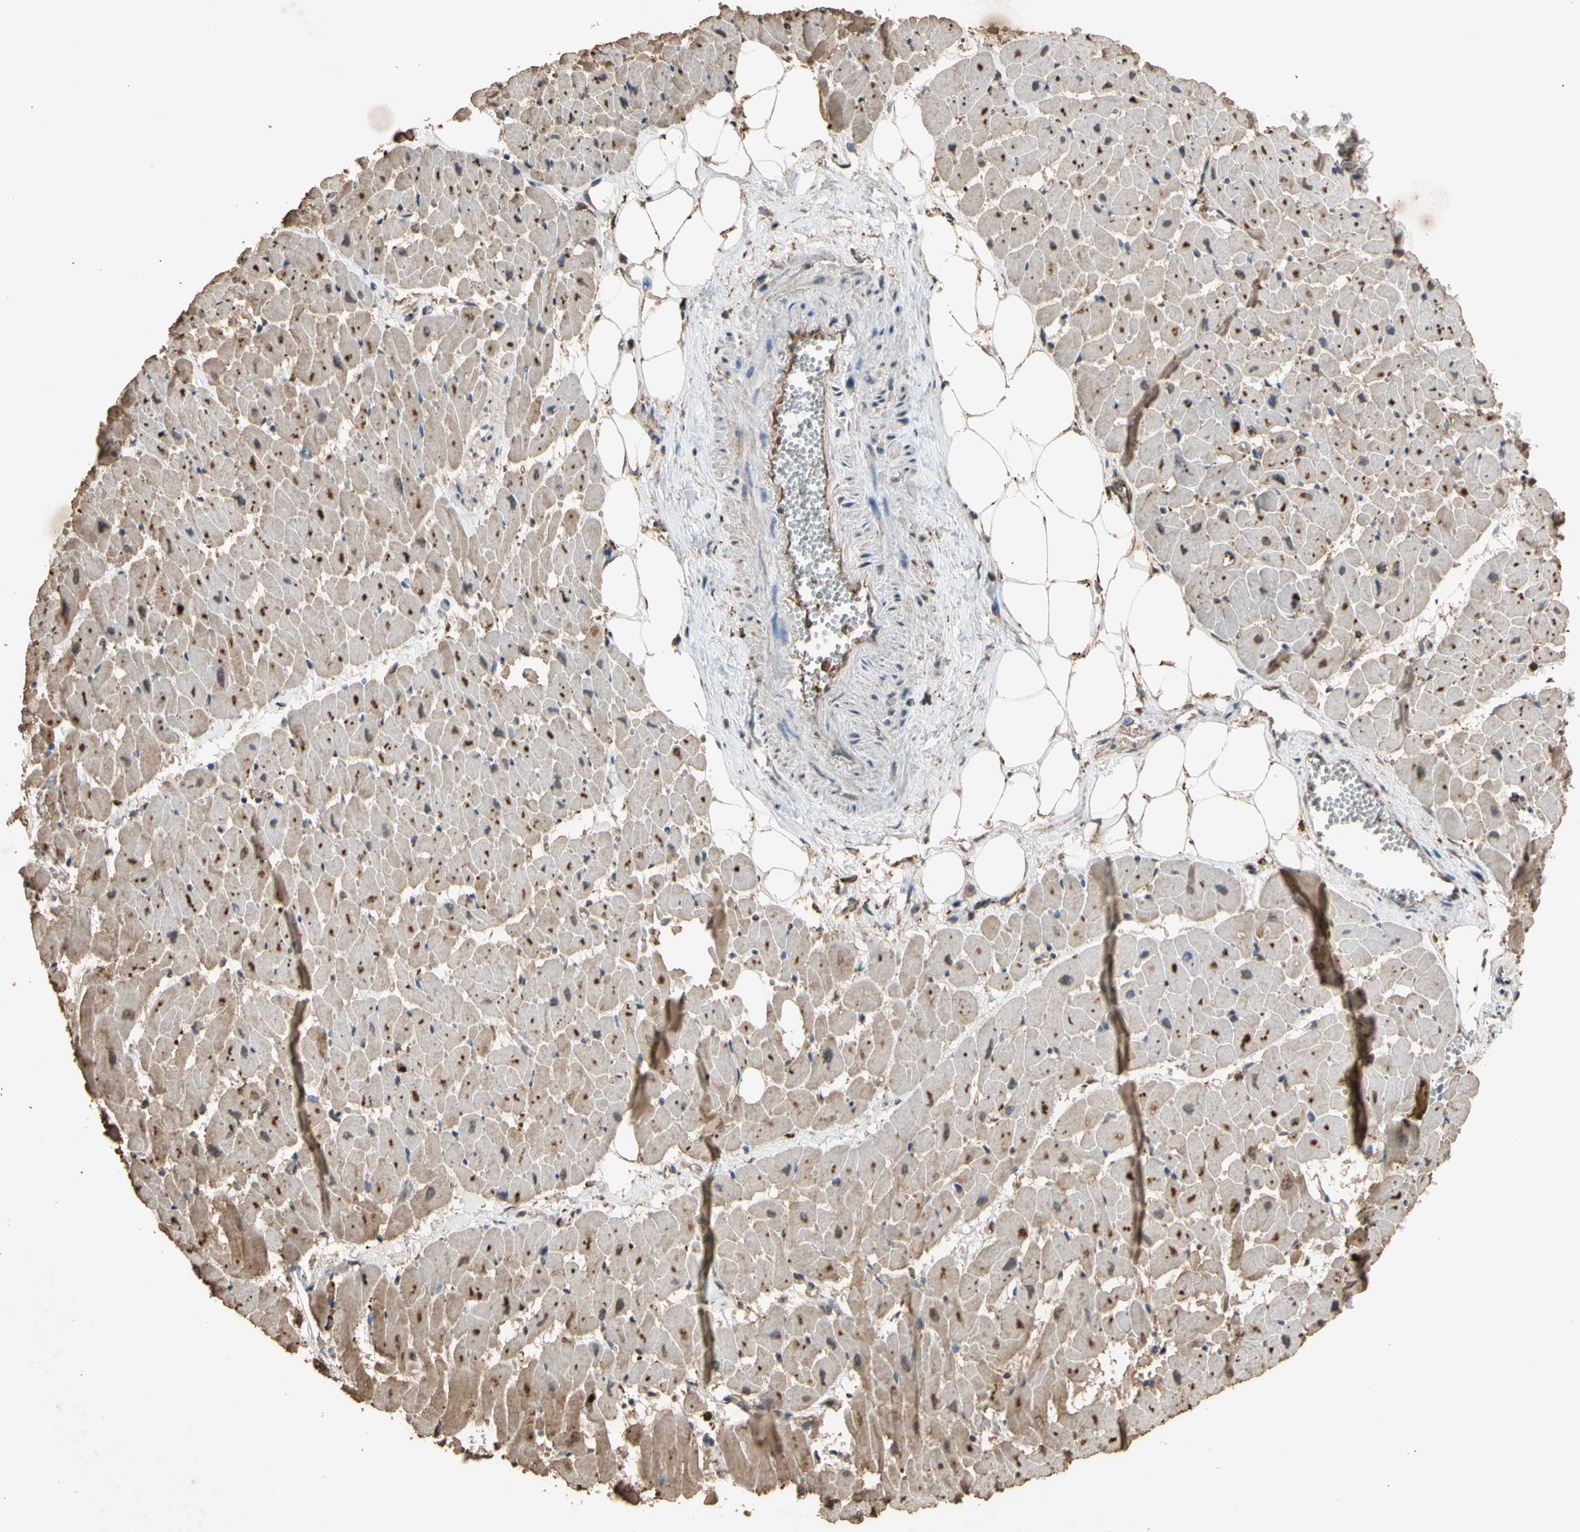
{"staining": {"intensity": "weak", "quantity": ">75%", "location": "cytoplasmic/membranous"}, "tissue": "heart muscle", "cell_type": "Cardiomyocytes", "image_type": "normal", "snomed": [{"axis": "morphology", "description": "Normal tissue, NOS"}, {"axis": "topography", "description": "Heart"}], "caption": "Weak cytoplasmic/membranous protein positivity is present in approximately >75% of cardiomyocytes in heart muscle.", "gene": "TNFSF13B", "patient": {"sex": "female", "age": 19}}